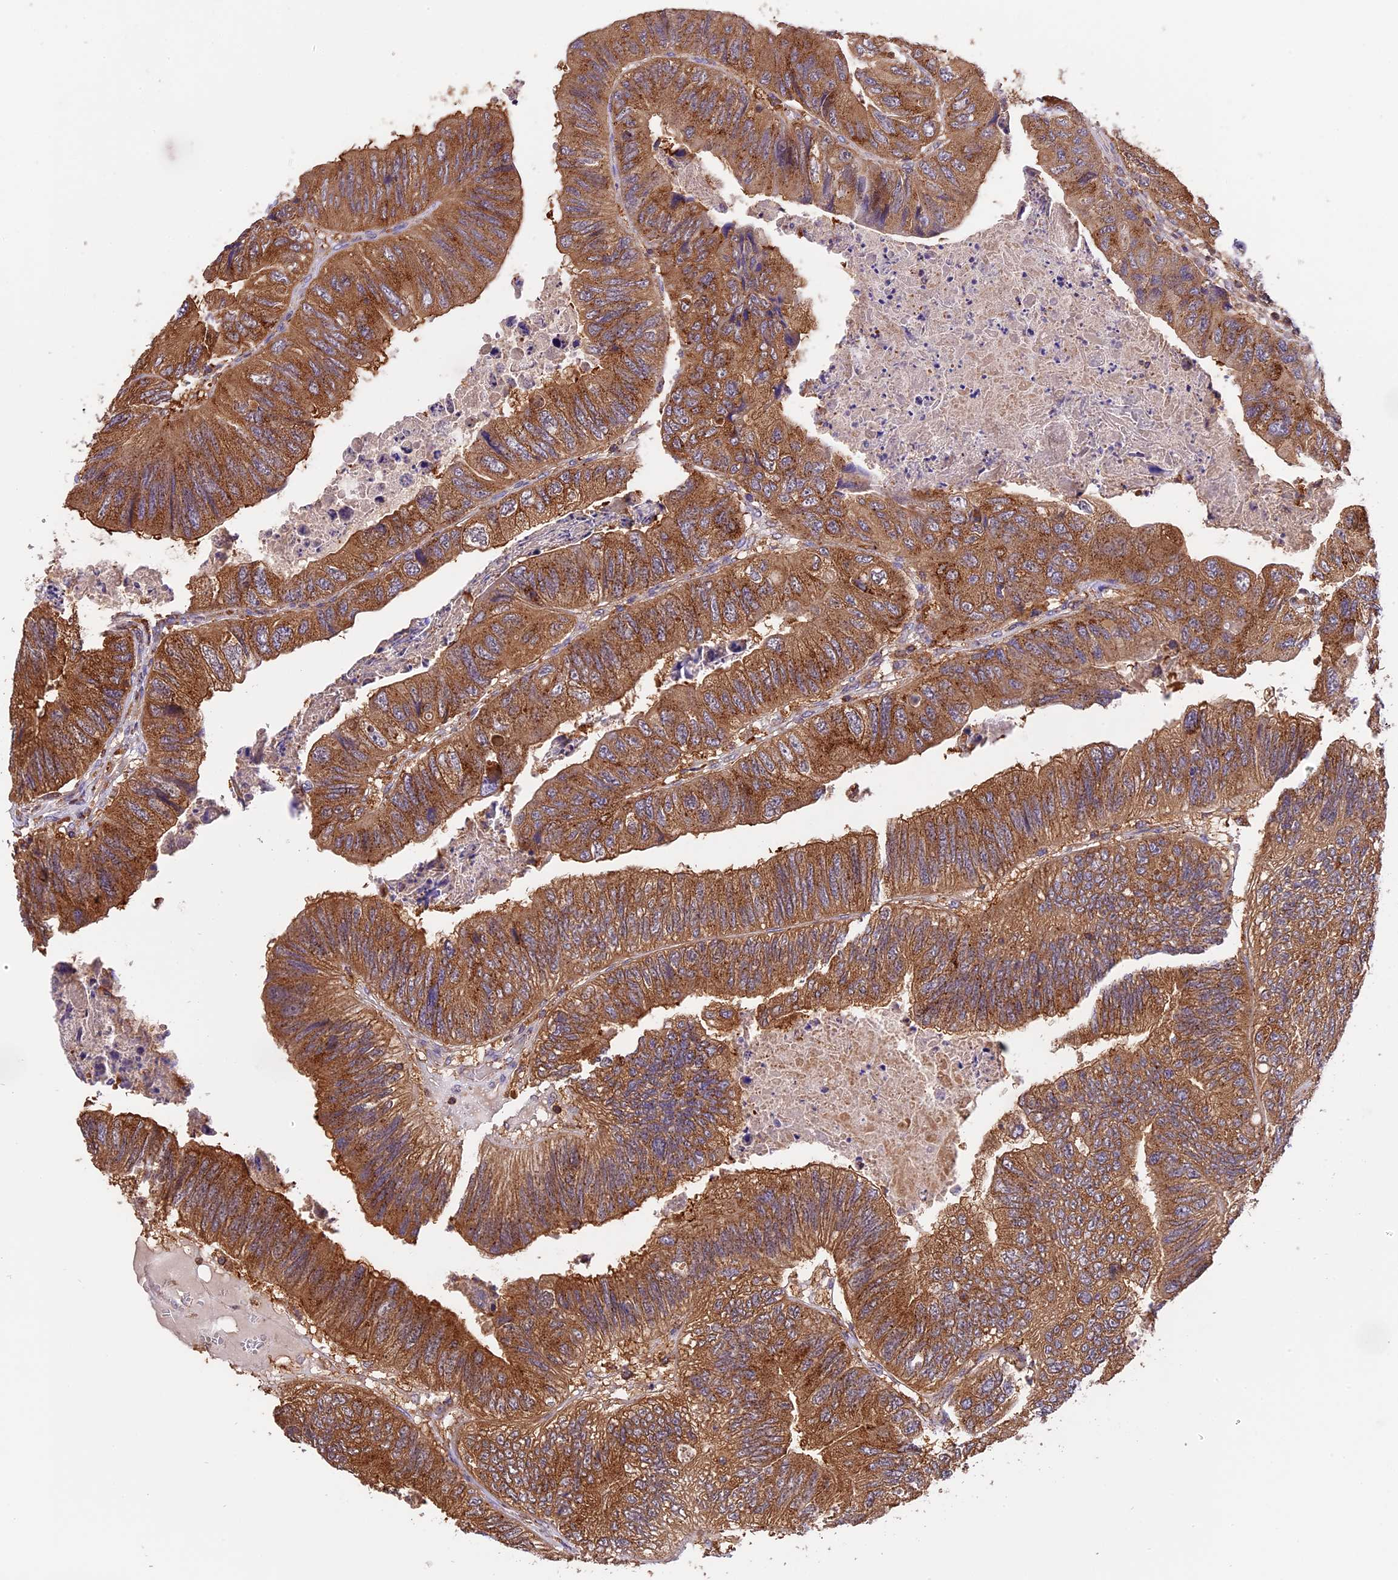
{"staining": {"intensity": "moderate", "quantity": ">75%", "location": "cytoplasmic/membranous"}, "tissue": "colorectal cancer", "cell_type": "Tumor cells", "image_type": "cancer", "snomed": [{"axis": "morphology", "description": "Adenocarcinoma, NOS"}, {"axis": "topography", "description": "Rectum"}], "caption": "Immunohistochemical staining of colorectal cancer exhibits moderate cytoplasmic/membranous protein expression in about >75% of tumor cells. The protein is shown in brown color, while the nuclei are stained blue.", "gene": "PEX3", "patient": {"sex": "male", "age": 63}}